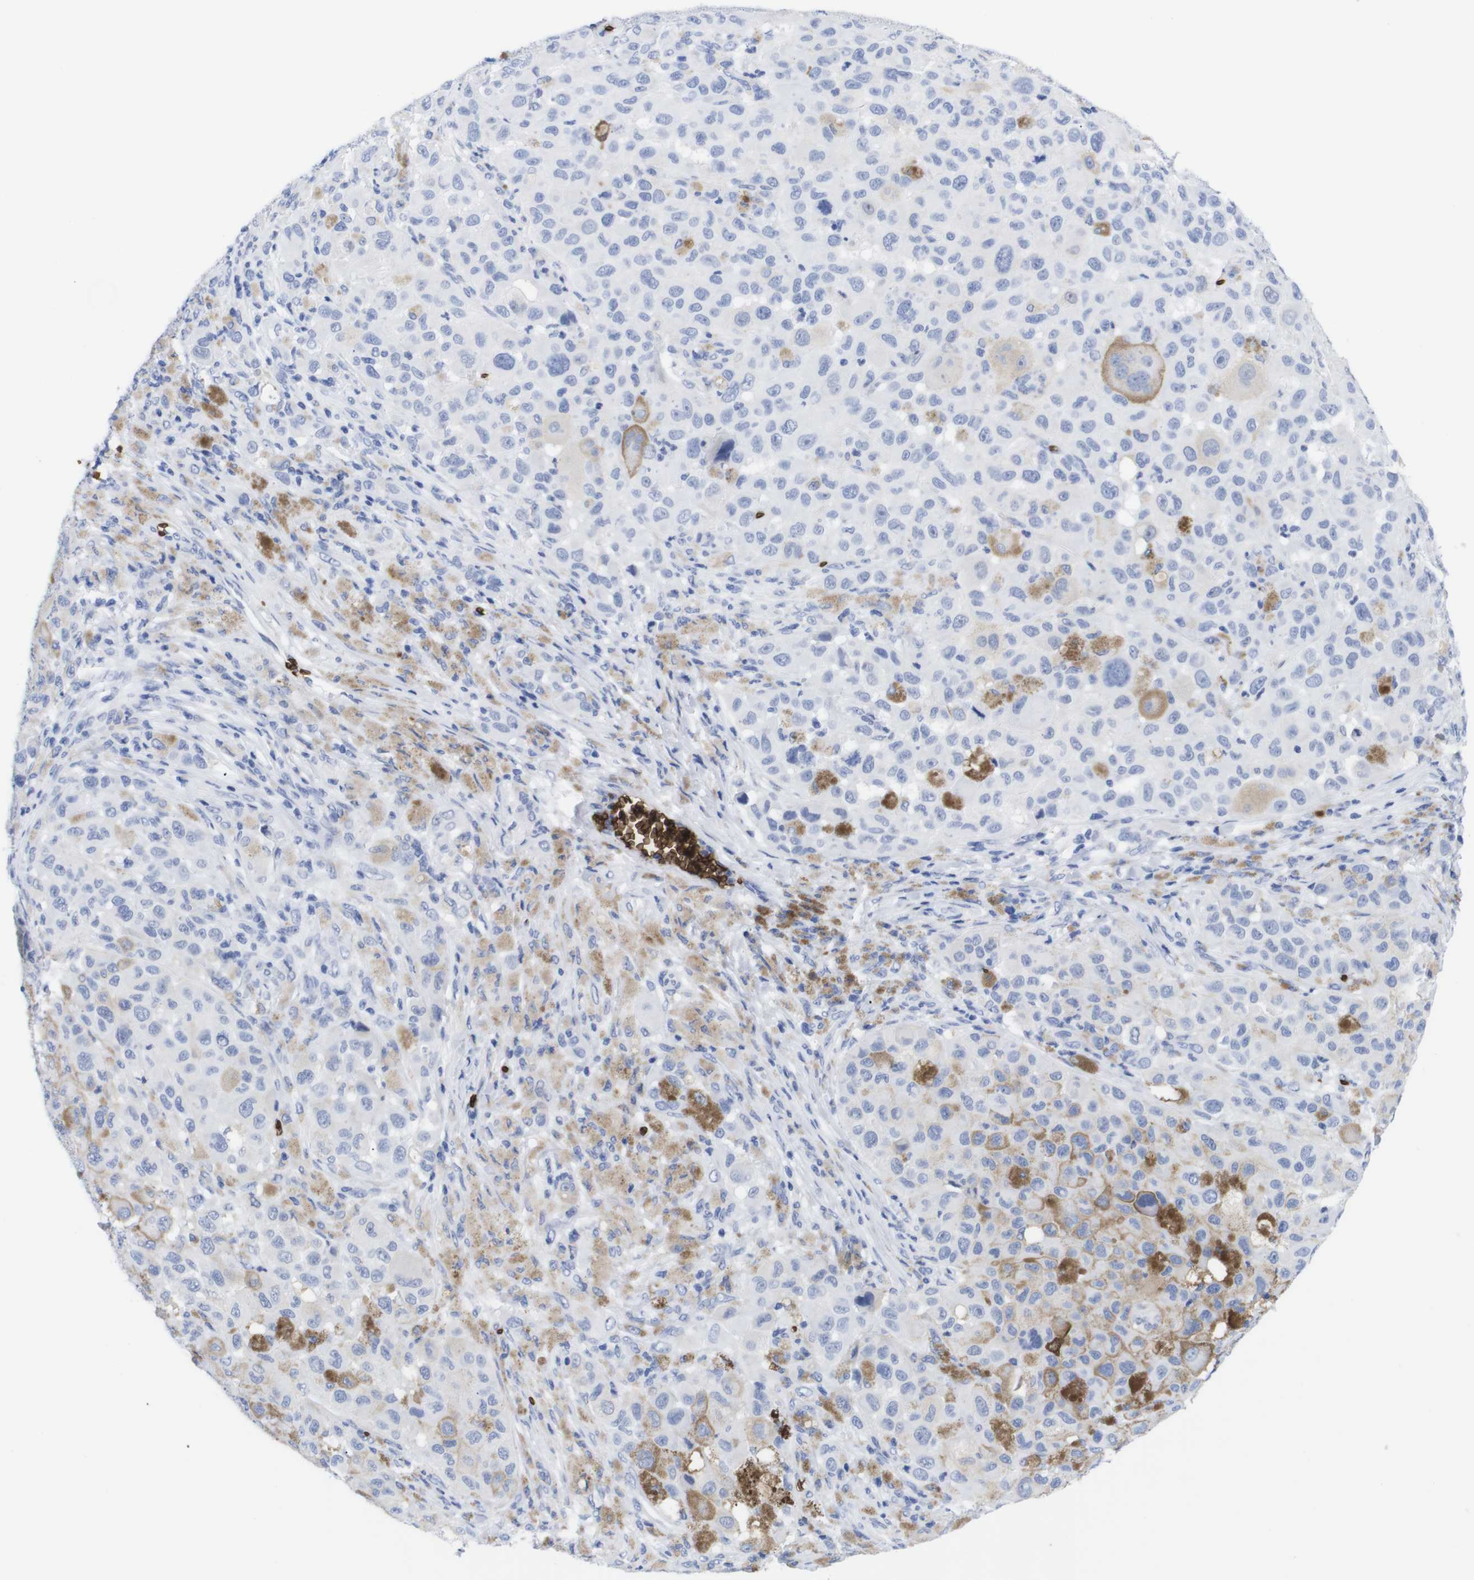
{"staining": {"intensity": "weak", "quantity": "<25%", "location": "cytoplasmic/membranous"}, "tissue": "melanoma", "cell_type": "Tumor cells", "image_type": "cancer", "snomed": [{"axis": "morphology", "description": "Malignant melanoma, NOS"}, {"axis": "topography", "description": "Skin"}], "caption": "Tumor cells show no significant protein expression in malignant melanoma.", "gene": "S1PR2", "patient": {"sex": "male", "age": 96}}